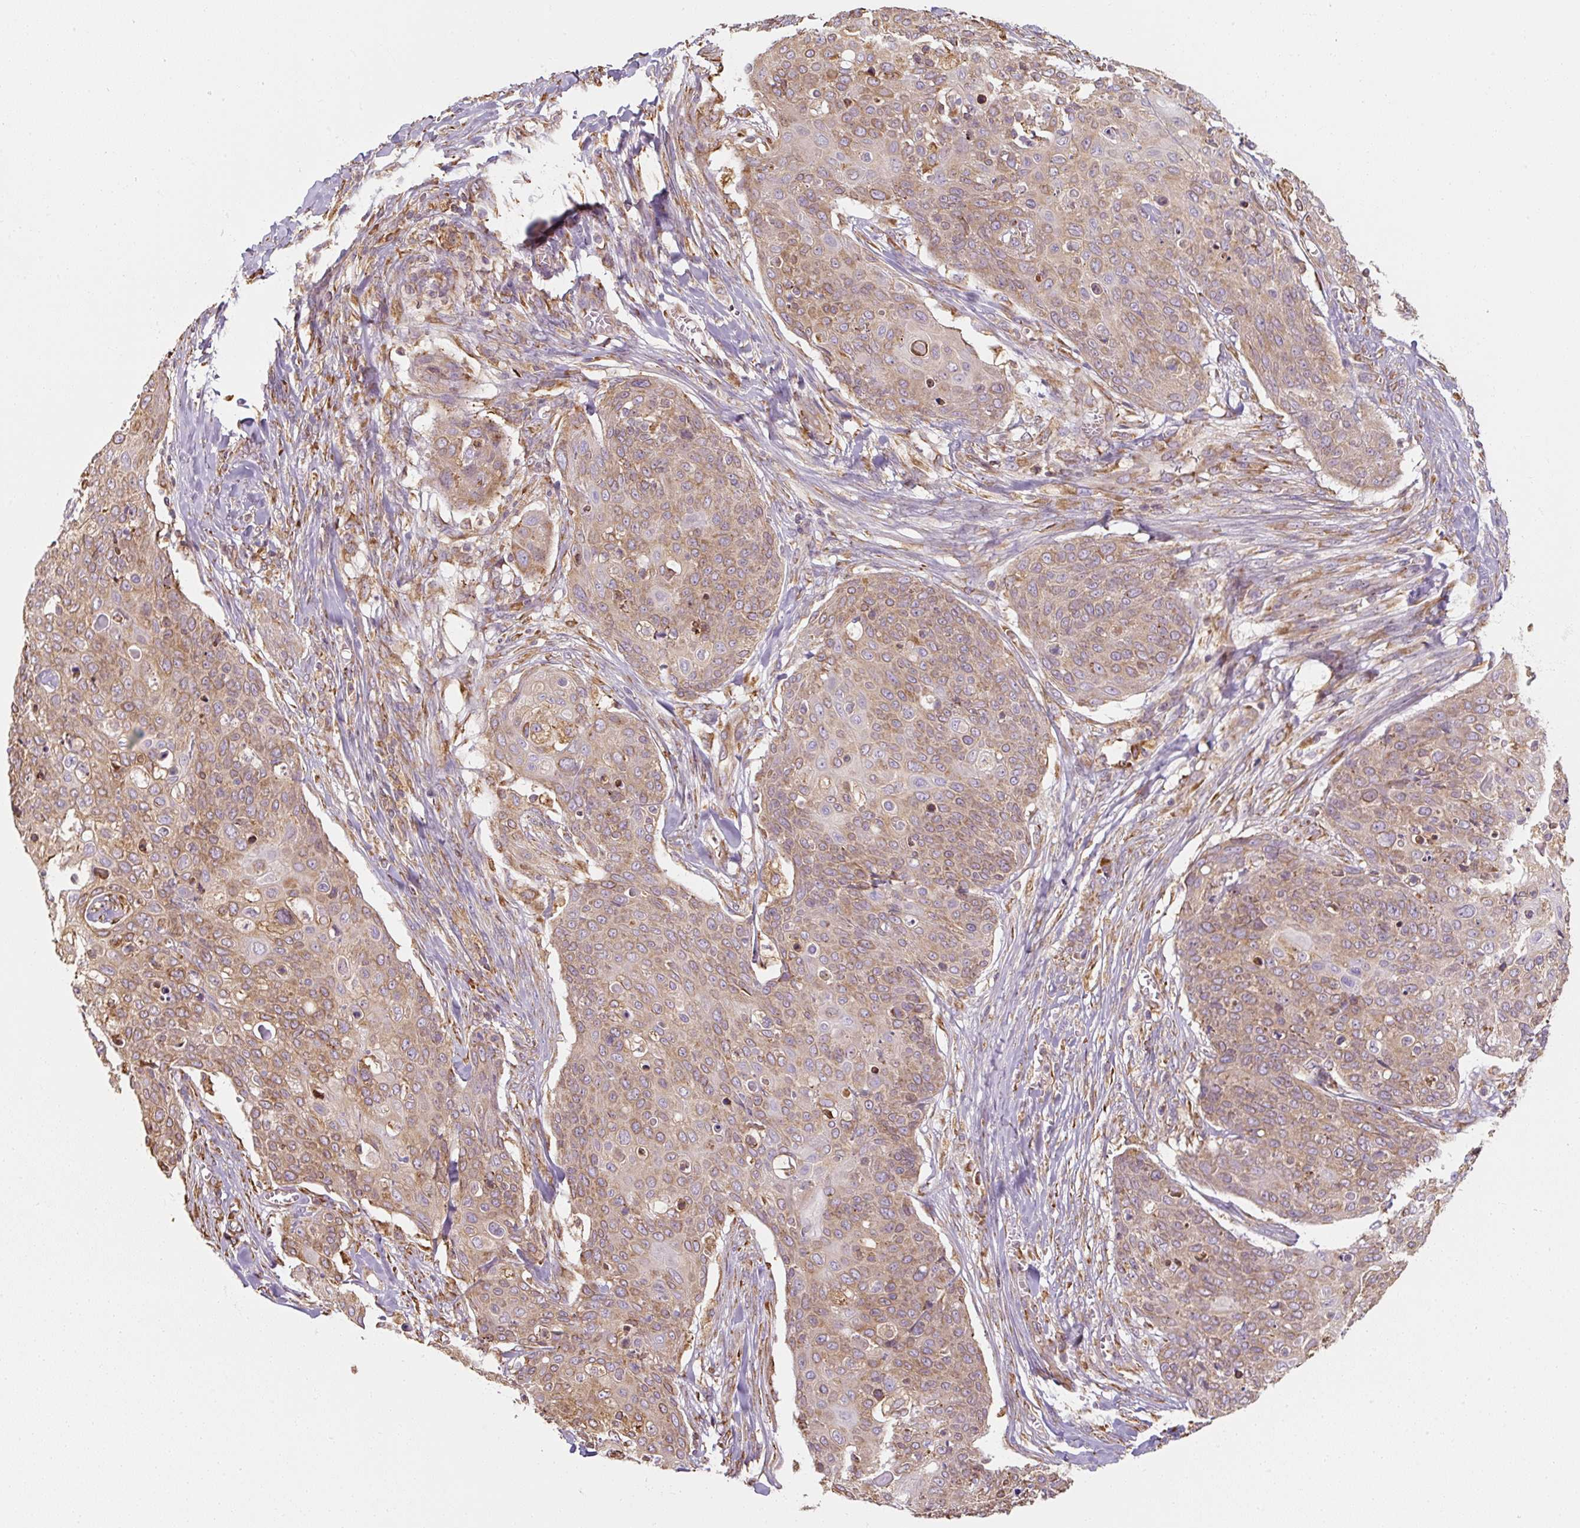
{"staining": {"intensity": "moderate", "quantity": "25%-75%", "location": "cytoplasmic/membranous"}, "tissue": "skin cancer", "cell_type": "Tumor cells", "image_type": "cancer", "snomed": [{"axis": "morphology", "description": "Squamous cell carcinoma, NOS"}, {"axis": "topography", "description": "Skin"}, {"axis": "topography", "description": "Vulva"}], "caption": "There is medium levels of moderate cytoplasmic/membranous positivity in tumor cells of skin squamous cell carcinoma, as demonstrated by immunohistochemical staining (brown color).", "gene": "PRKCSH", "patient": {"sex": "female", "age": 85}}